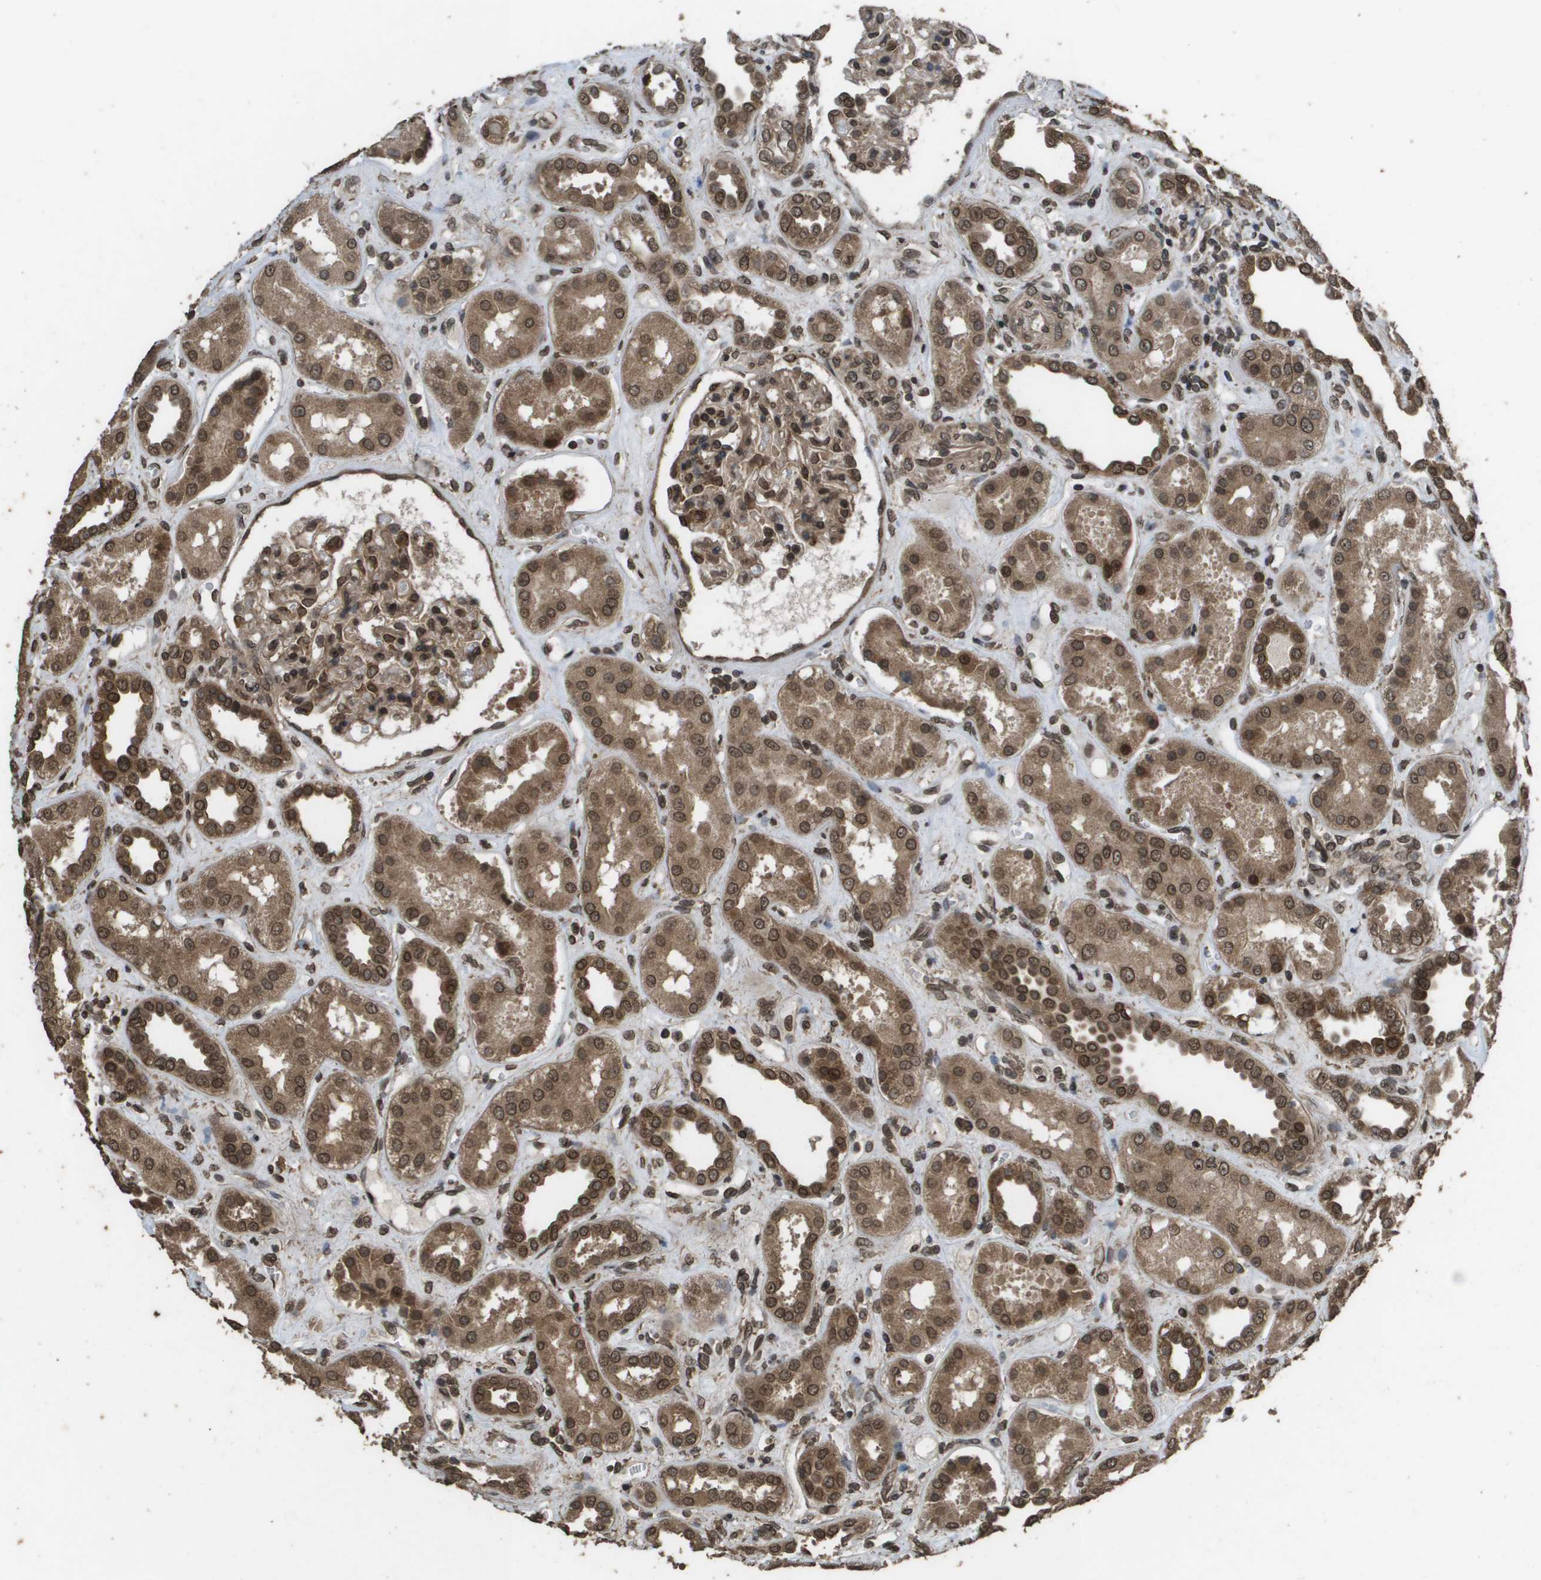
{"staining": {"intensity": "strong", "quantity": "25%-75%", "location": "cytoplasmic/membranous,nuclear"}, "tissue": "kidney", "cell_type": "Cells in glomeruli", "image_type": "normal", "snomed": [{"axis": "morphology", "description": "Normal tissue, NOS"}, {"axis": "topography", "description": "Kidney"}], "caption": "The photomicrograph displays staining of unremarkable kidney, revealing strong cytoplasmic/membranous,nuclear protein expression (brown color) within cells in glomeruli.", "gene": "AXIN2", "patient": {"sex": "male", "age": 59}}